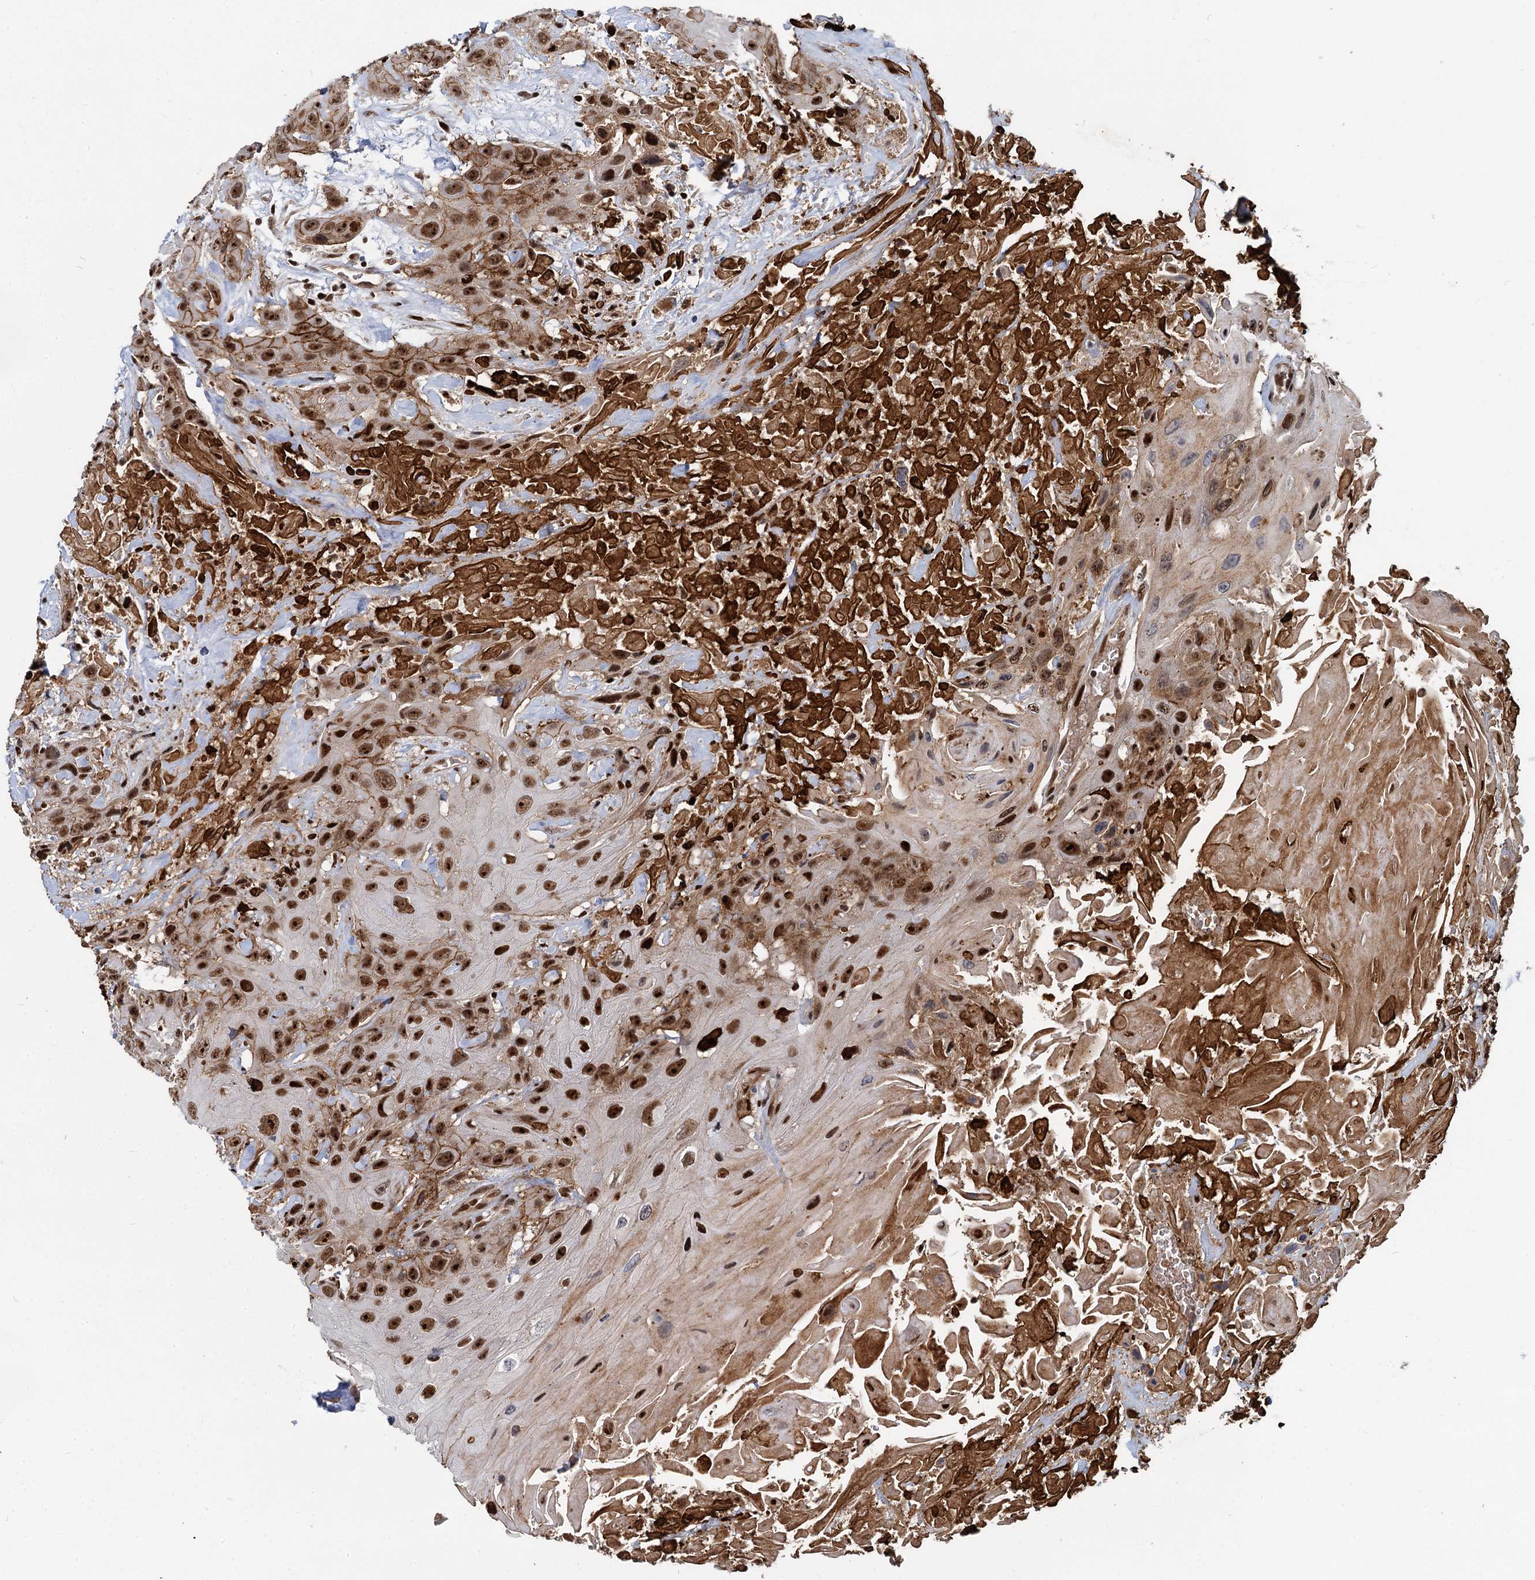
{"staining": {"intensity": "strong", "quantity": ">75%", "location": "cytoplasmic/membranous,nuclear"}, "tissue": "head and neck cancer", "cell_type": "Tumor cells", "image_type": "cancer", "snomed": [{"axis": "morphology", "description": "Squamous cell carcinoma, NOS"}, {"axis": "topography", "description": "Head-Neck"}], "caption": "This micrograph exhibits head and neck cancer (squamous cell carcinoma) stained with immunohistochemistry to label a protein in brown. The cytoplasmic/membranous and nuclear of tumor cells show strong positivity for the protein. Nuclei are counter-stained blue.", "gene": "ANKRD49", "patient": {"sex": "male", "age": 81}}